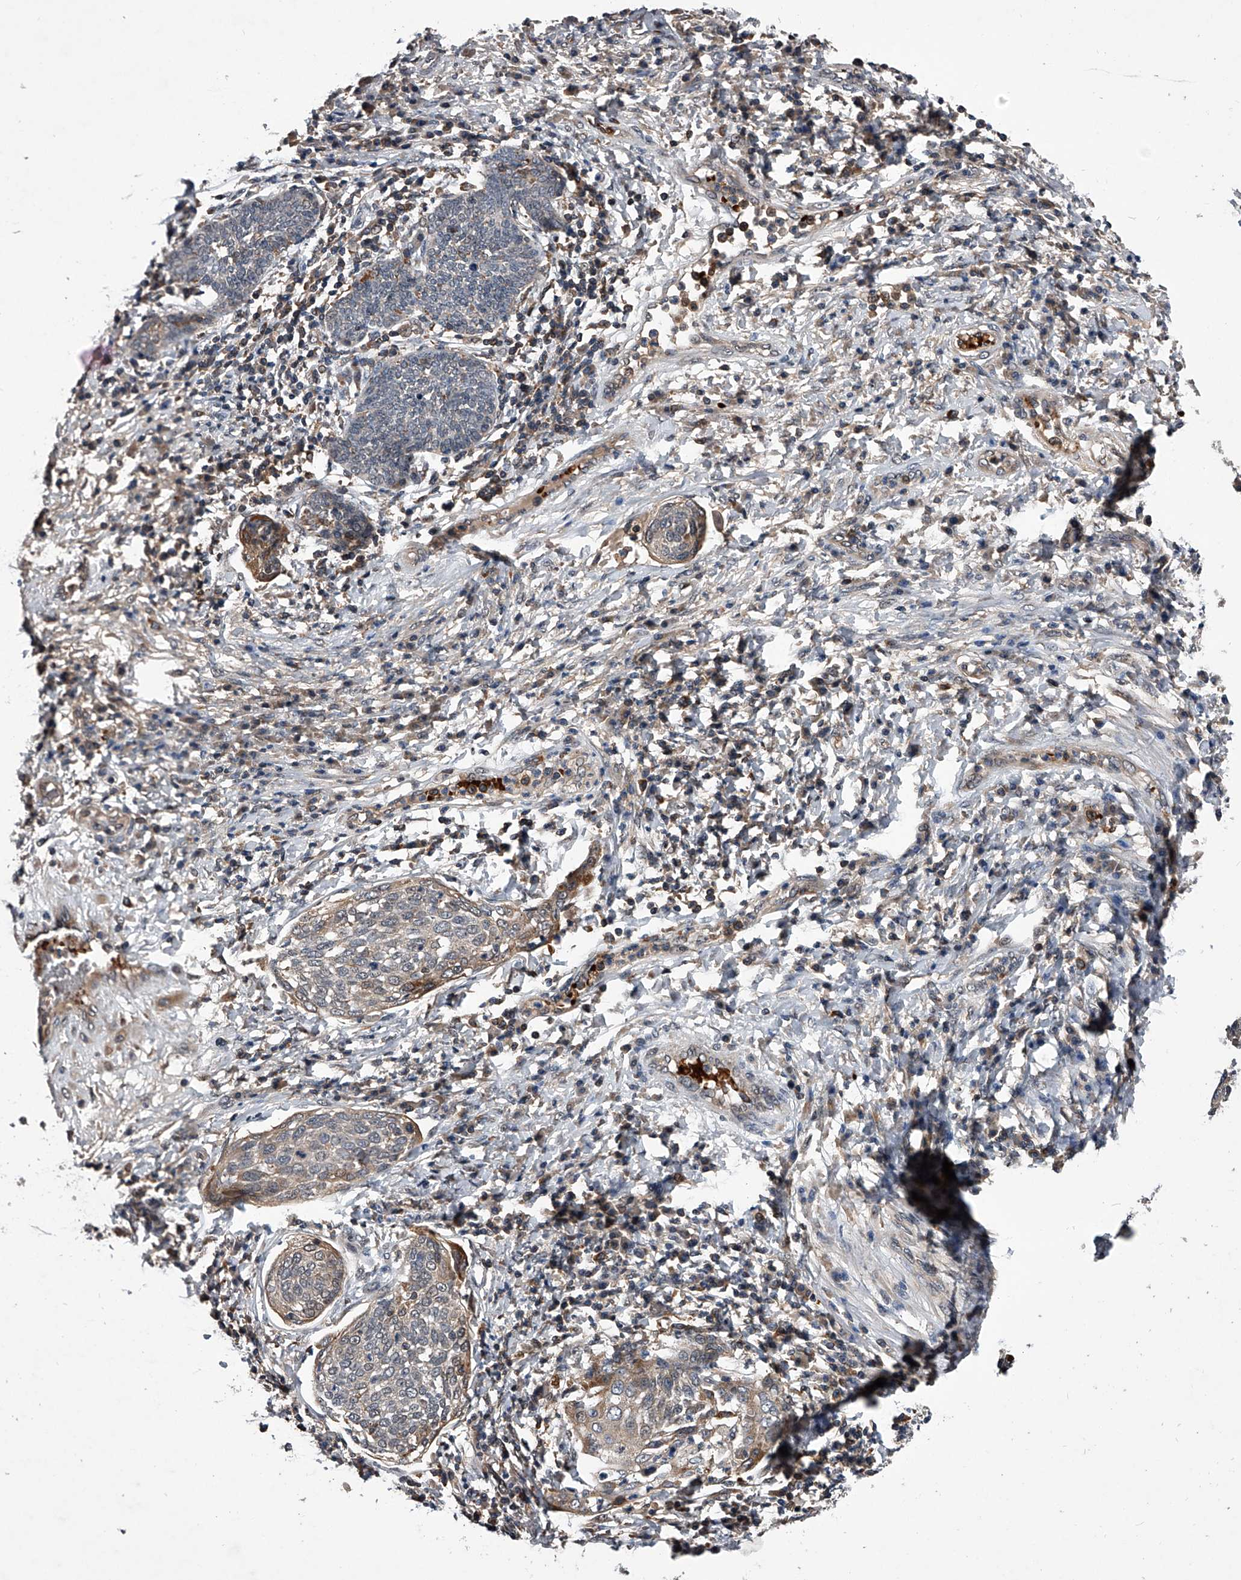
{"staining": {"intensity": "negative", "quantity": "none", "location": "none"}, "tissue": "cervical cancer", "cell_type": "Tumor cells", "image_type": "cancer", "snomed": [{"axis": "morphology", "description": "Squamous cell carcinoma, NOS"}, {"axis": "topography", "description": "Cervix"}], "caption": "IHC of human cervical cancer demonstrates no staining in tumor cells.", "gene": "ZNF30", "patient": {"sex": "female", "age": 34}}